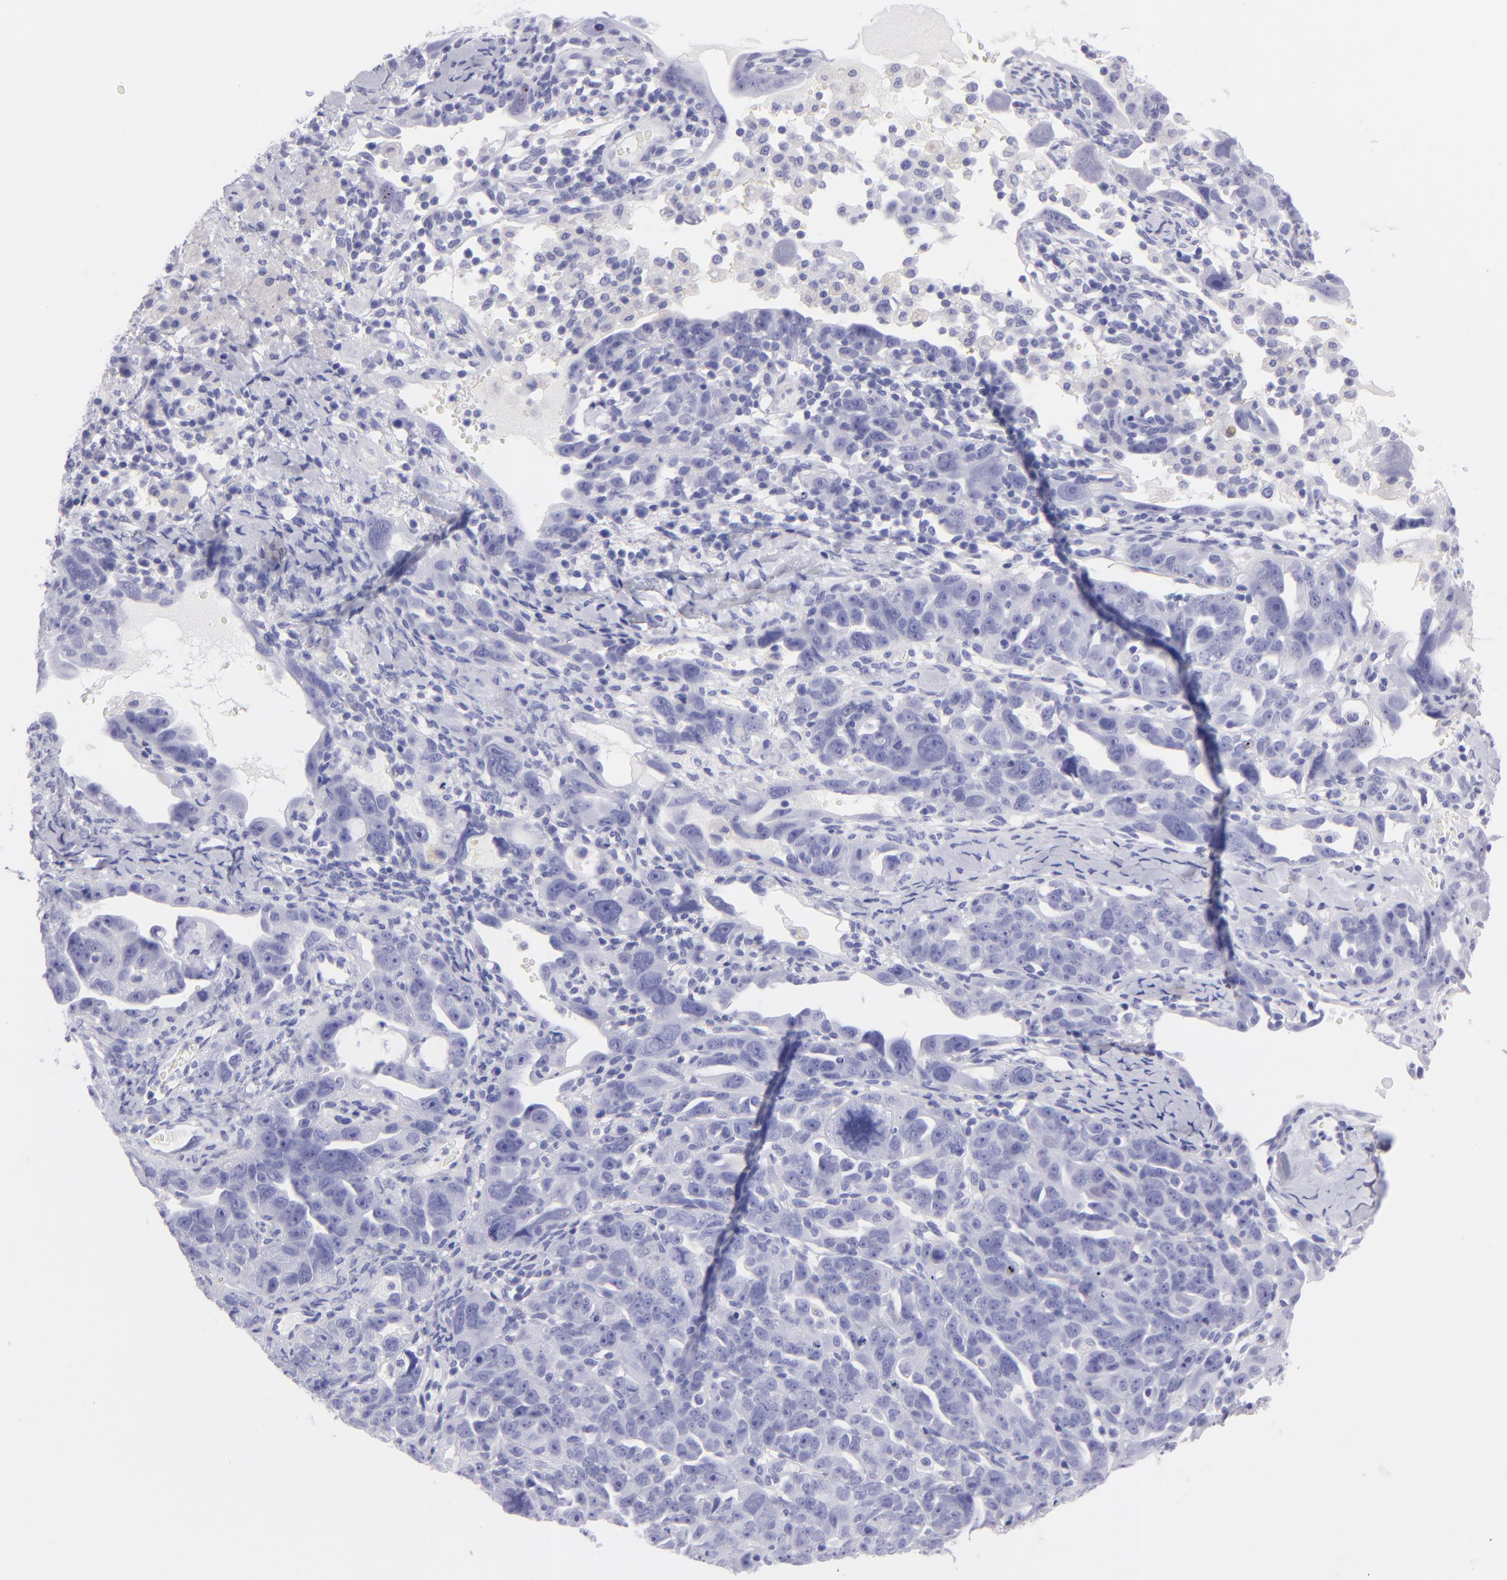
{"staining": {"intensity": "negative", "quantity": "none", "location": "none"}, "tissue": "ovarian cancer", "cell_type": "Tumor cells", "image_type": "cancer", "snomed": [{"axis": "morphology", "description": "Cystadenocarcinoma, serous, NOS"}, {"axis": "topography", "description": "Ovary"}], "caption": "Immunohistochemistry of ovarian serous cystadenocarcinoma exhibits no positivity in tumor cells. (DAB (3,3'-diaminobenzidine) immunohistochemistry, high magnification).", "gene": "SLC1A3", "patient": {"sex": "female", "age": 66}}